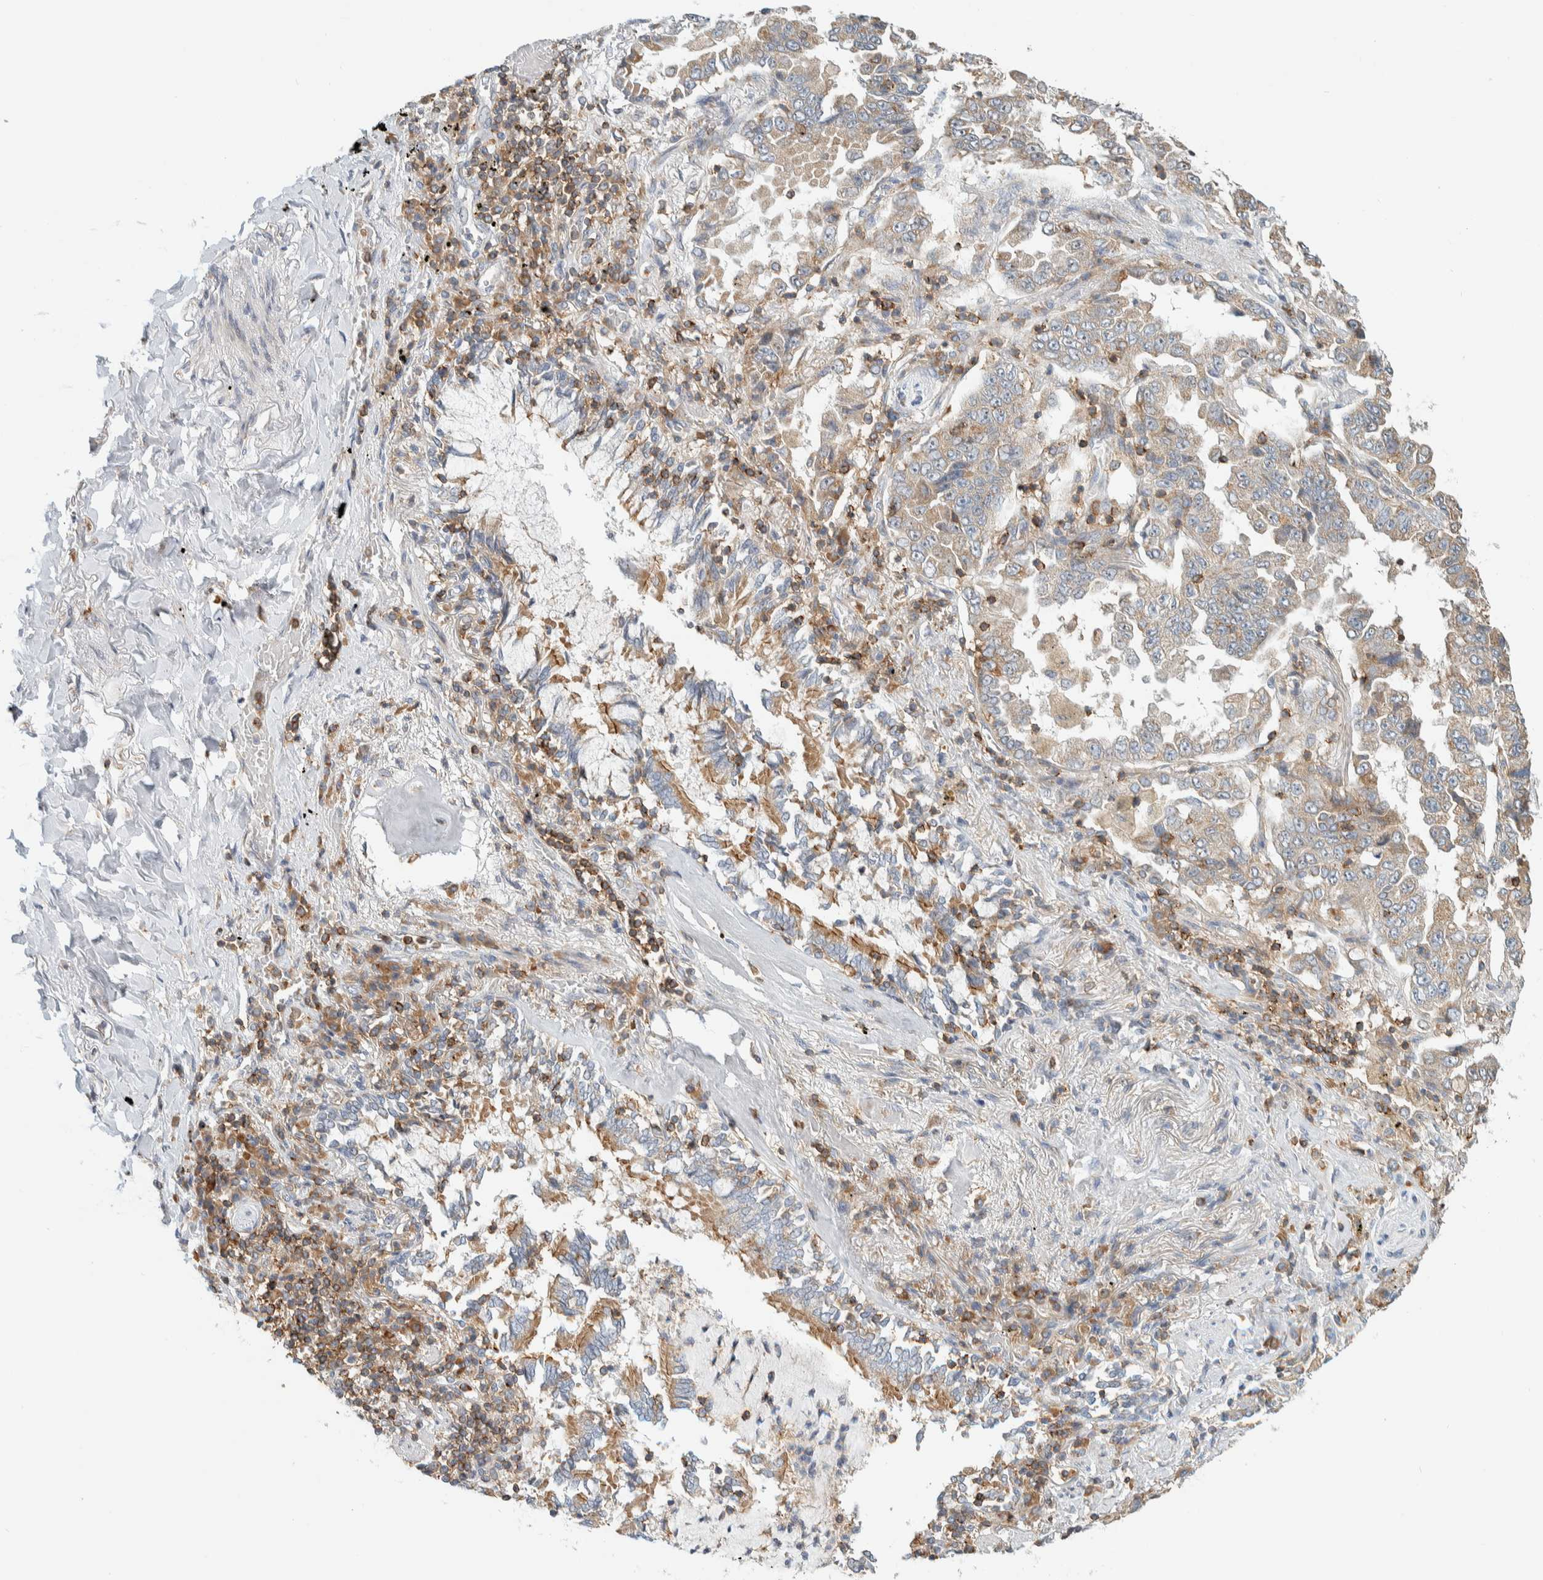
{"staining": {"intensity": "weak", "quantity": "25%-75%", "location": "cytoplasmic/membranous"}, "tissue": "lung cancer", "cell_type": "Tumor cells", "image_type": "cancer", "snomed": [{"axis": "morphology", "description": "Adenocarcinoma, NOS"}, {"axis": "topography", "description": "Lung"}], "caption": "The photomicrograph displays staining of adenocarcinoma (lung), revealing weak cytoplasmic/membranous protein expression (brown color) within tumor cells.", "gene": "CCDC57", "patient": {"sex": "female", "age": 51}}